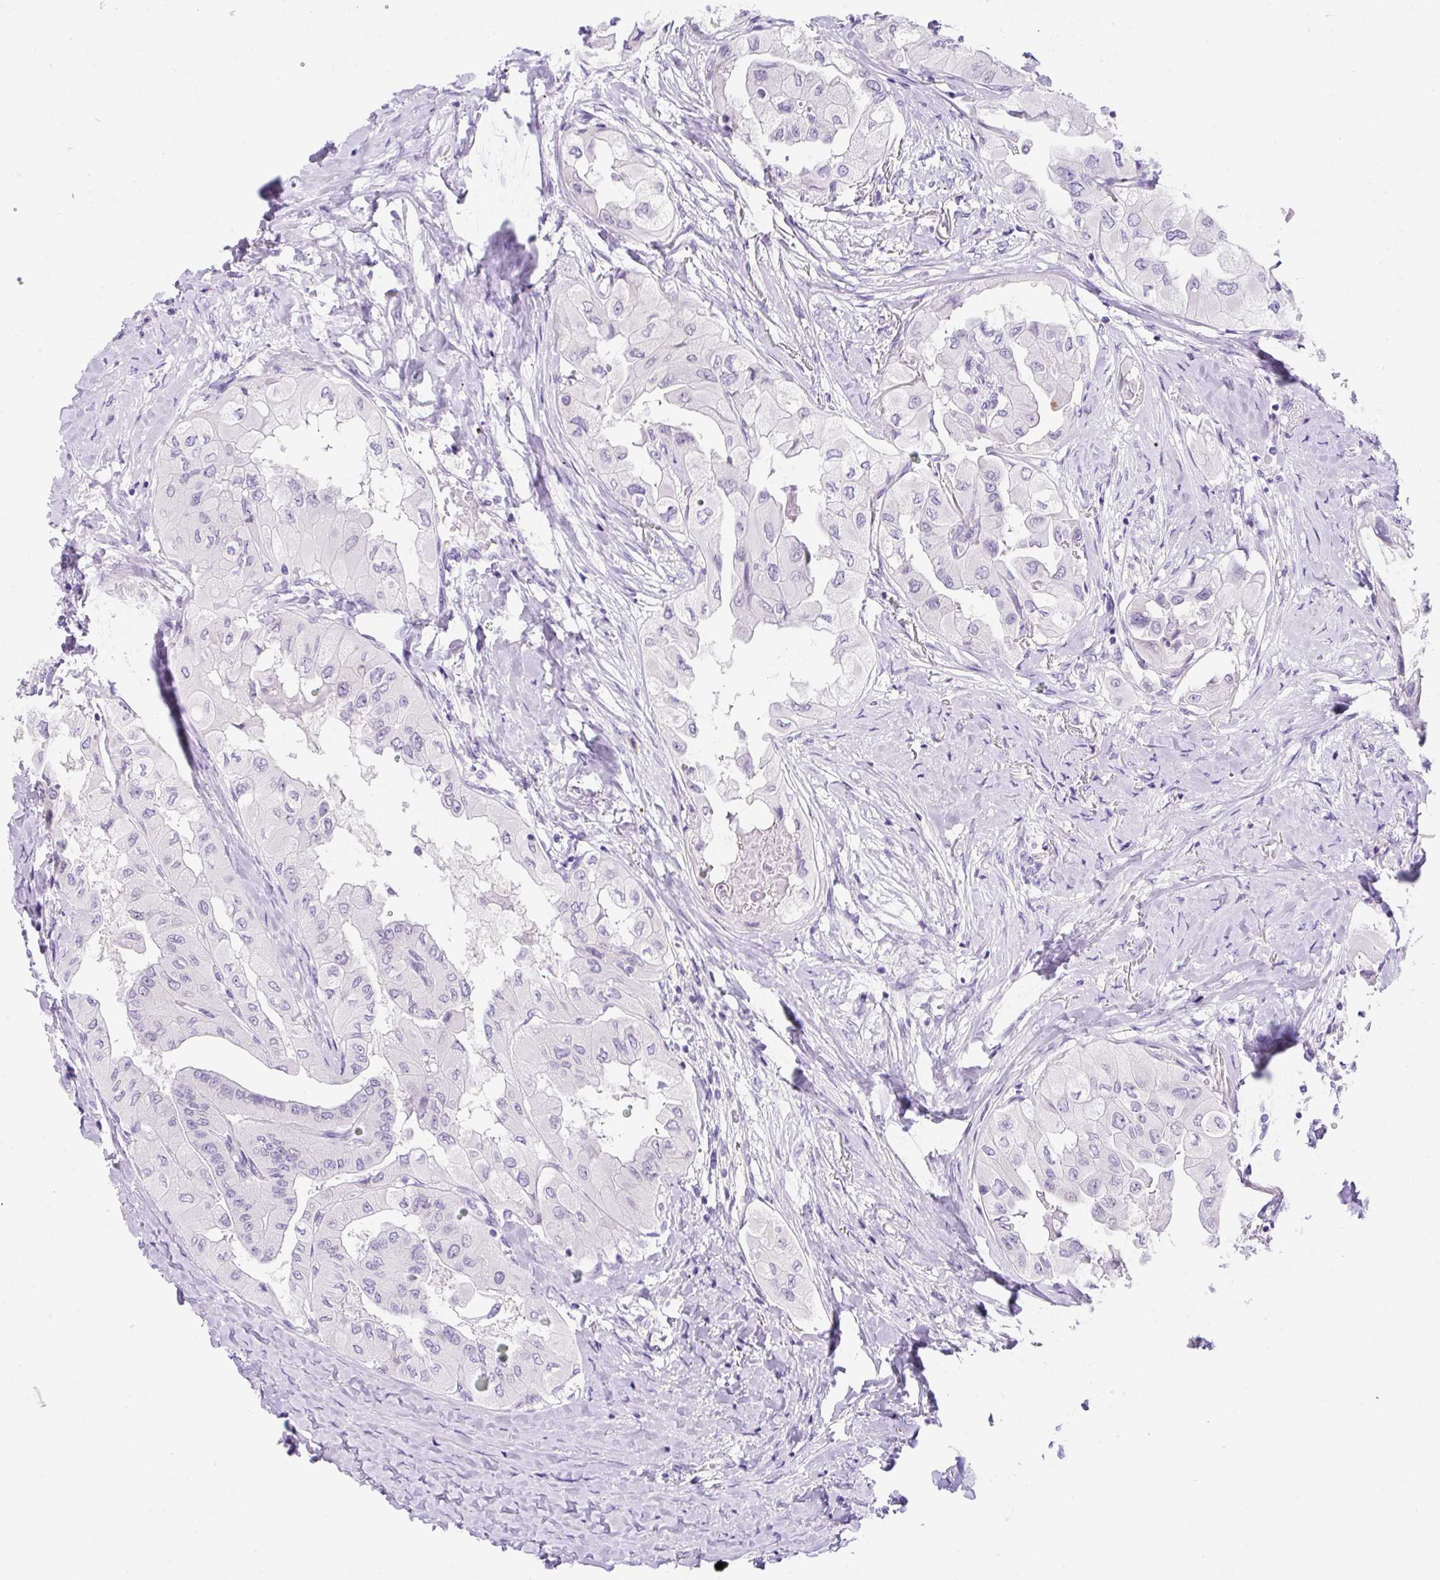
{"staining": {"intensity": "negative", "quantity": "none", "location": "none"}, "tissue": "thyroid cancer", "cell_type": "Tumor cells", "image_type": "cancer", "snomed": [{"axis": "morphology", "description": "Normal tissue, NOS"}, {"axis": "morphology", "description": "Papillary adenocarcinoma, NOS"}, {"axis": "topography", "description": "Thyroid gland"}], "caption": "Thyroid papillary adenocarcinoma stained for a protein using immunohistochemistry (IHC) demonstrates no expression tumor cells.", "gene": "GOLGA8A", "patient": {"sex": "female", "age": 59}}